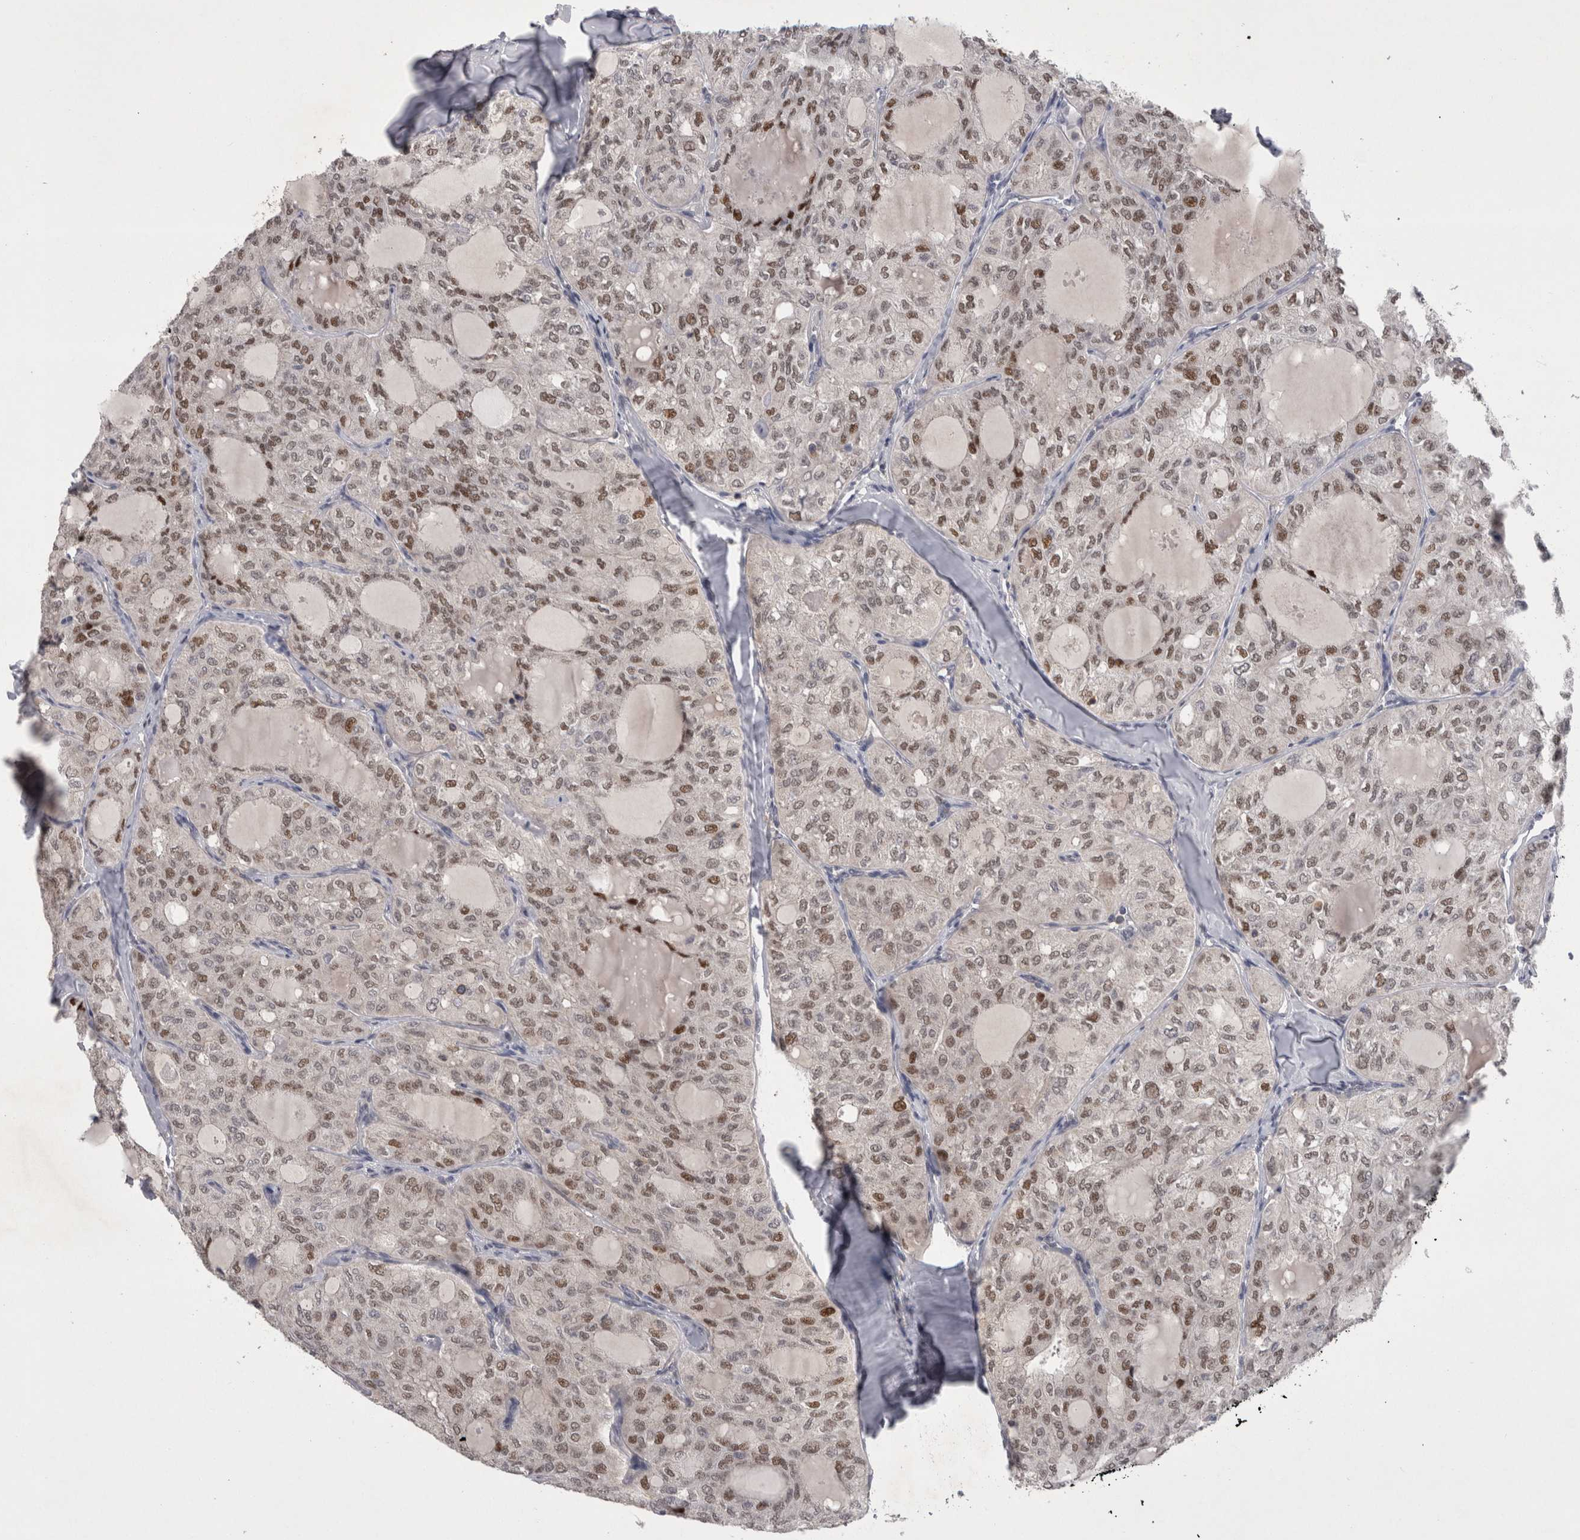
{"staining": {"intensity": "moderate", "quantity": ">75%", "location": "nuclear"}, "tissue": "thyroid cancer", "cell_type": "Tumor cells", "image_type": "cancer", "snomed": [{"axis": "morphology", "description": "Follicular adenoma carcinoma, NOS"}, {"axis": "topography", "description": "Thyroid gland"}], "caption": "High-power microscopy captured an IHC image of thyroid cancer, revealing moderate nuclear staining in approximately >75% of tumor cells. (IHC, brightfield microscopy, high magnification).", "gene": "NFATC2", "patient": {"sex": "male", "age": 75}}